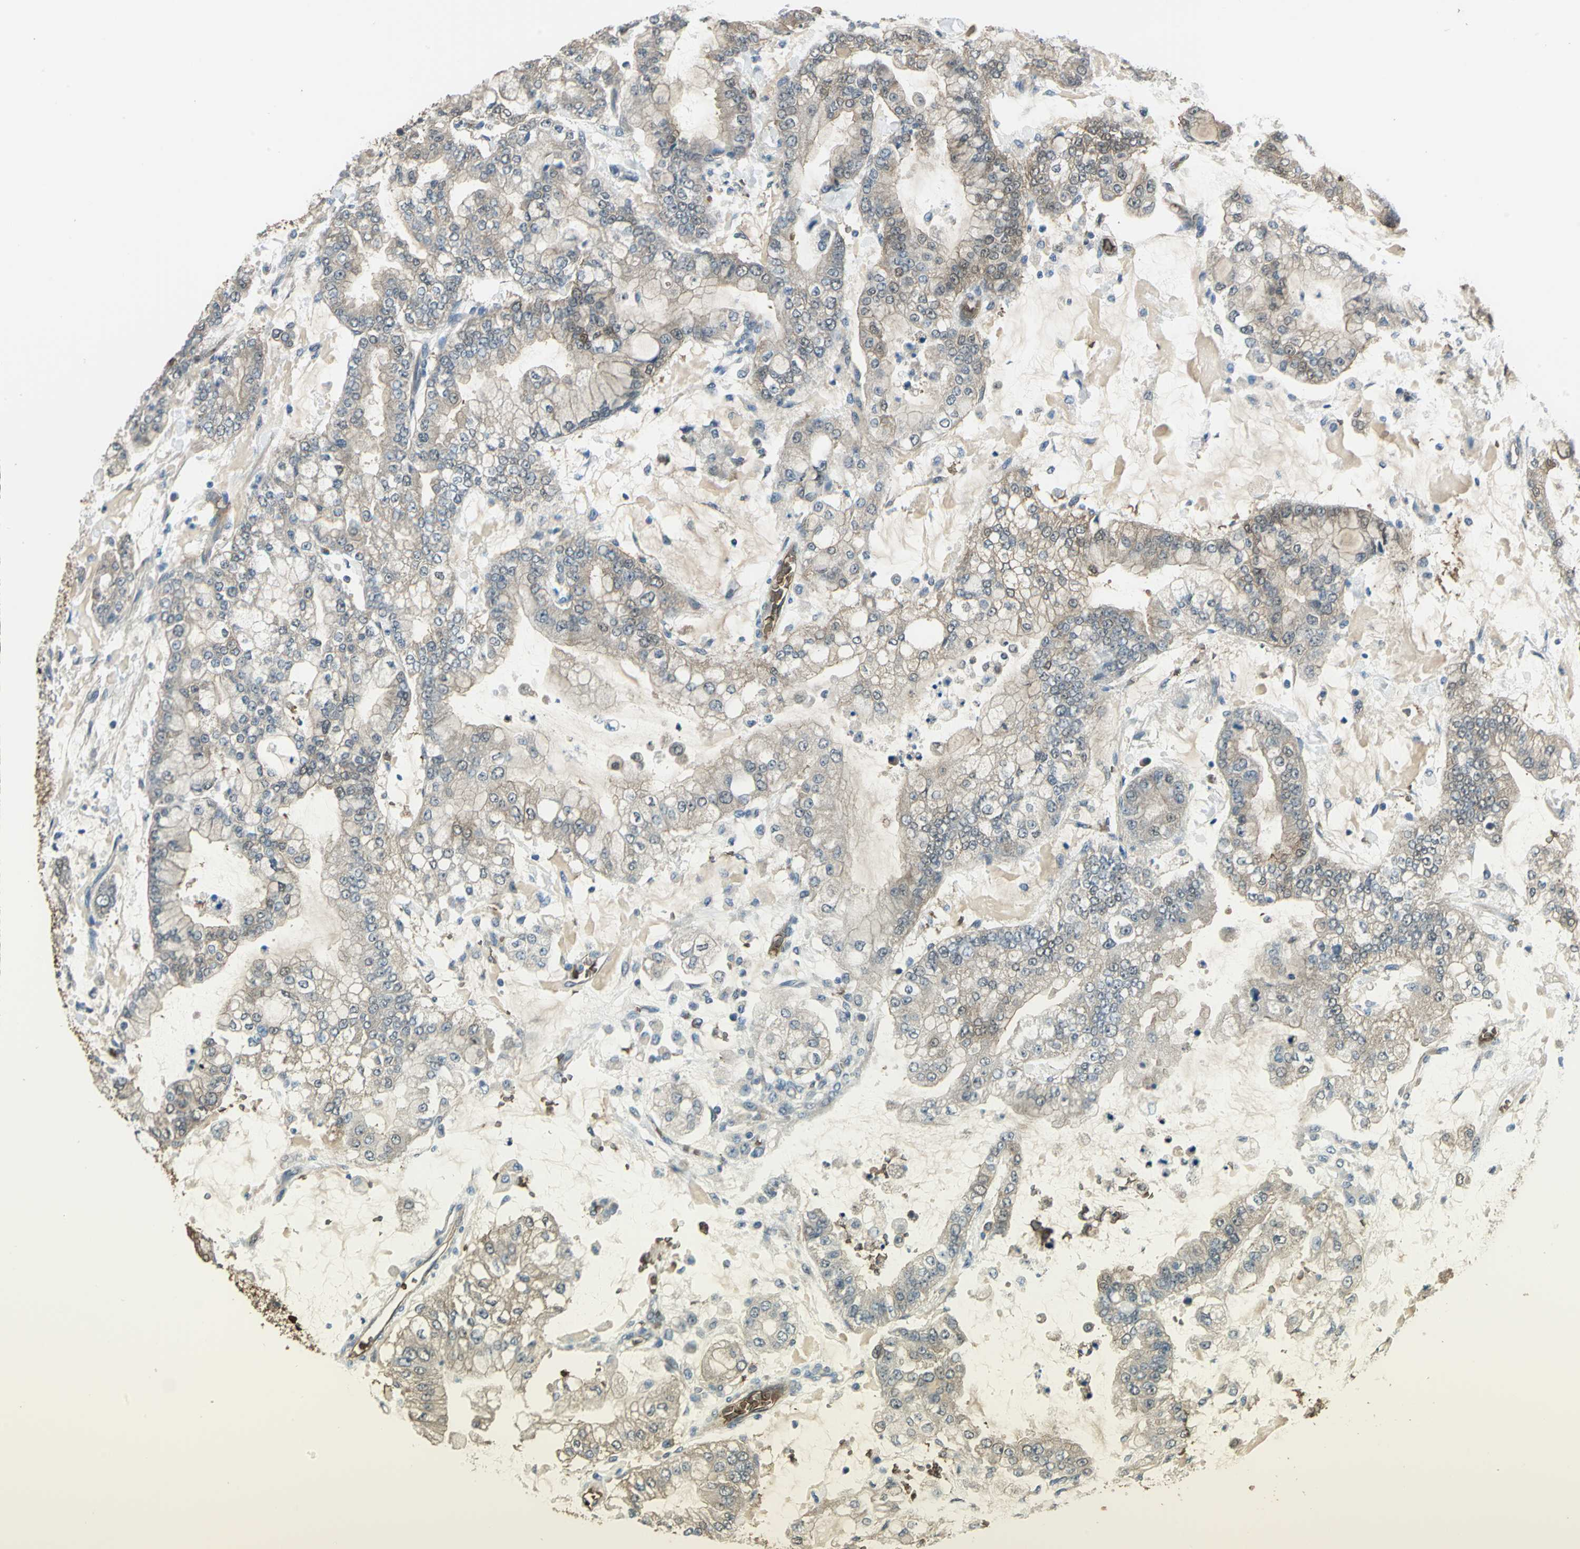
{"staining": {"intensity": "weak", "quantity": ">75%", "location": "cytoplasmic/membranous,nuclear"}, "tissue": "stomach cancer", "cell_type": "Tumor cells", "image_type": "cancer", "snomed": [{"axis": "morphology", "description": "Adenocarcinoma, NOS"}, {"axis": "topography", "description": "Stomach"}], "caption": "The immunohistochemical stain highlights weak cytoplasmic/membranous and nuclear expression in tumor cells of stomach cancer tissue.", "gene": "DDAH1", "patient": {"sex": "male", "age": 76}}